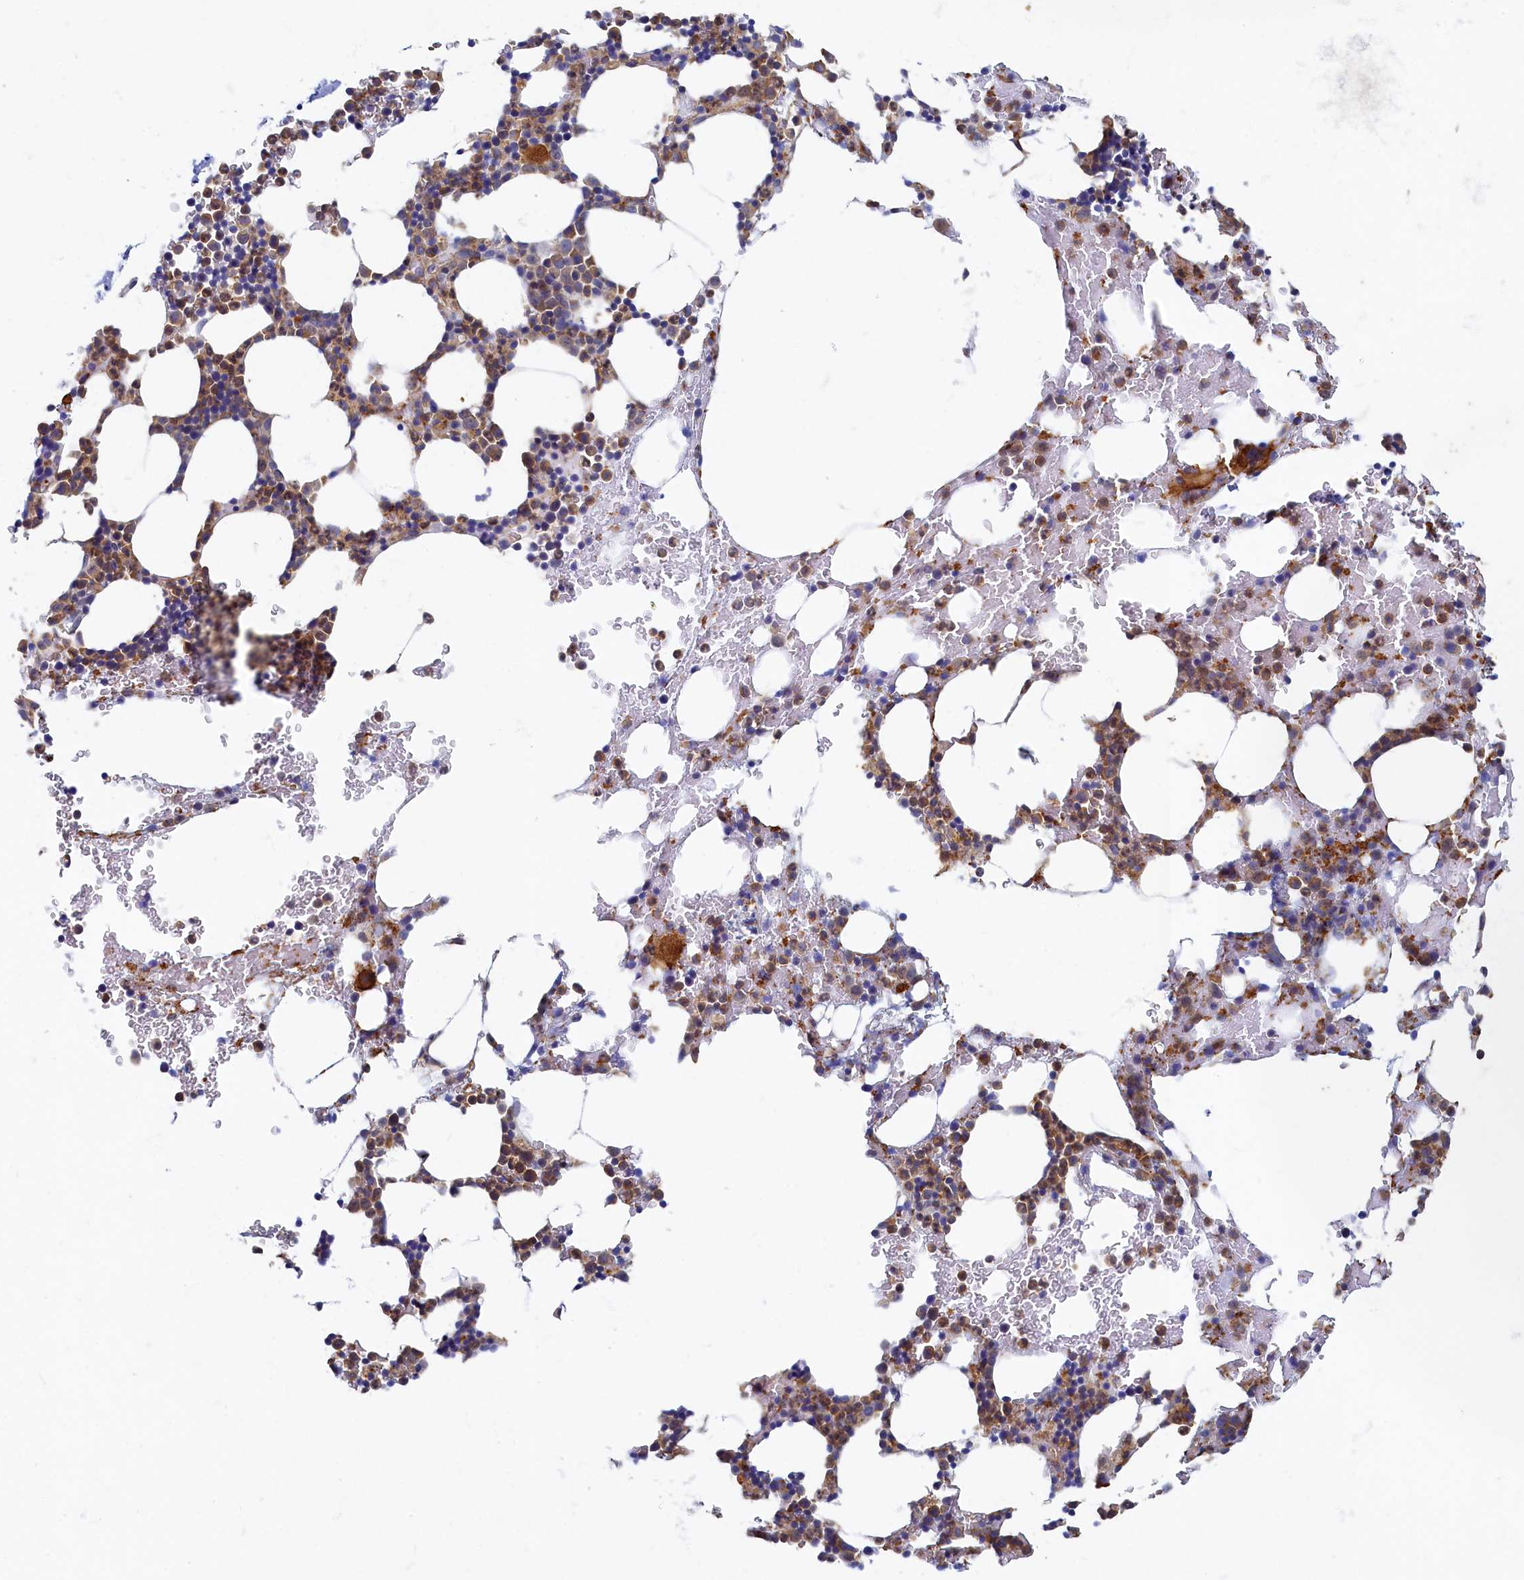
{"staining": {"intensity": "moderate", "quantity": "25%-75%", "location": "cytoplasmic/membranous"}, "tissue": "bone marrow", "cell_type": "Hematopoietic cells", "image_type": "normal", "snomed": [{"axis": "morphology", "description": "Normal tissue, NOS"}, {"axis": "morphology", "description": "Inflammation, NOS"}, {"axis": "topography", "description": "Bone marrow"}], "caption": "Immunohistochemistry (IHC) image of benign human bone marrow stained for a protein (brown), which demonstrates medium levels of moderate cytoplasmic/membranous expression in about 25%-75% of hematopoietic cells.", "gene": "PSMG2", "patient": {"sex": "male", "age": 41}}